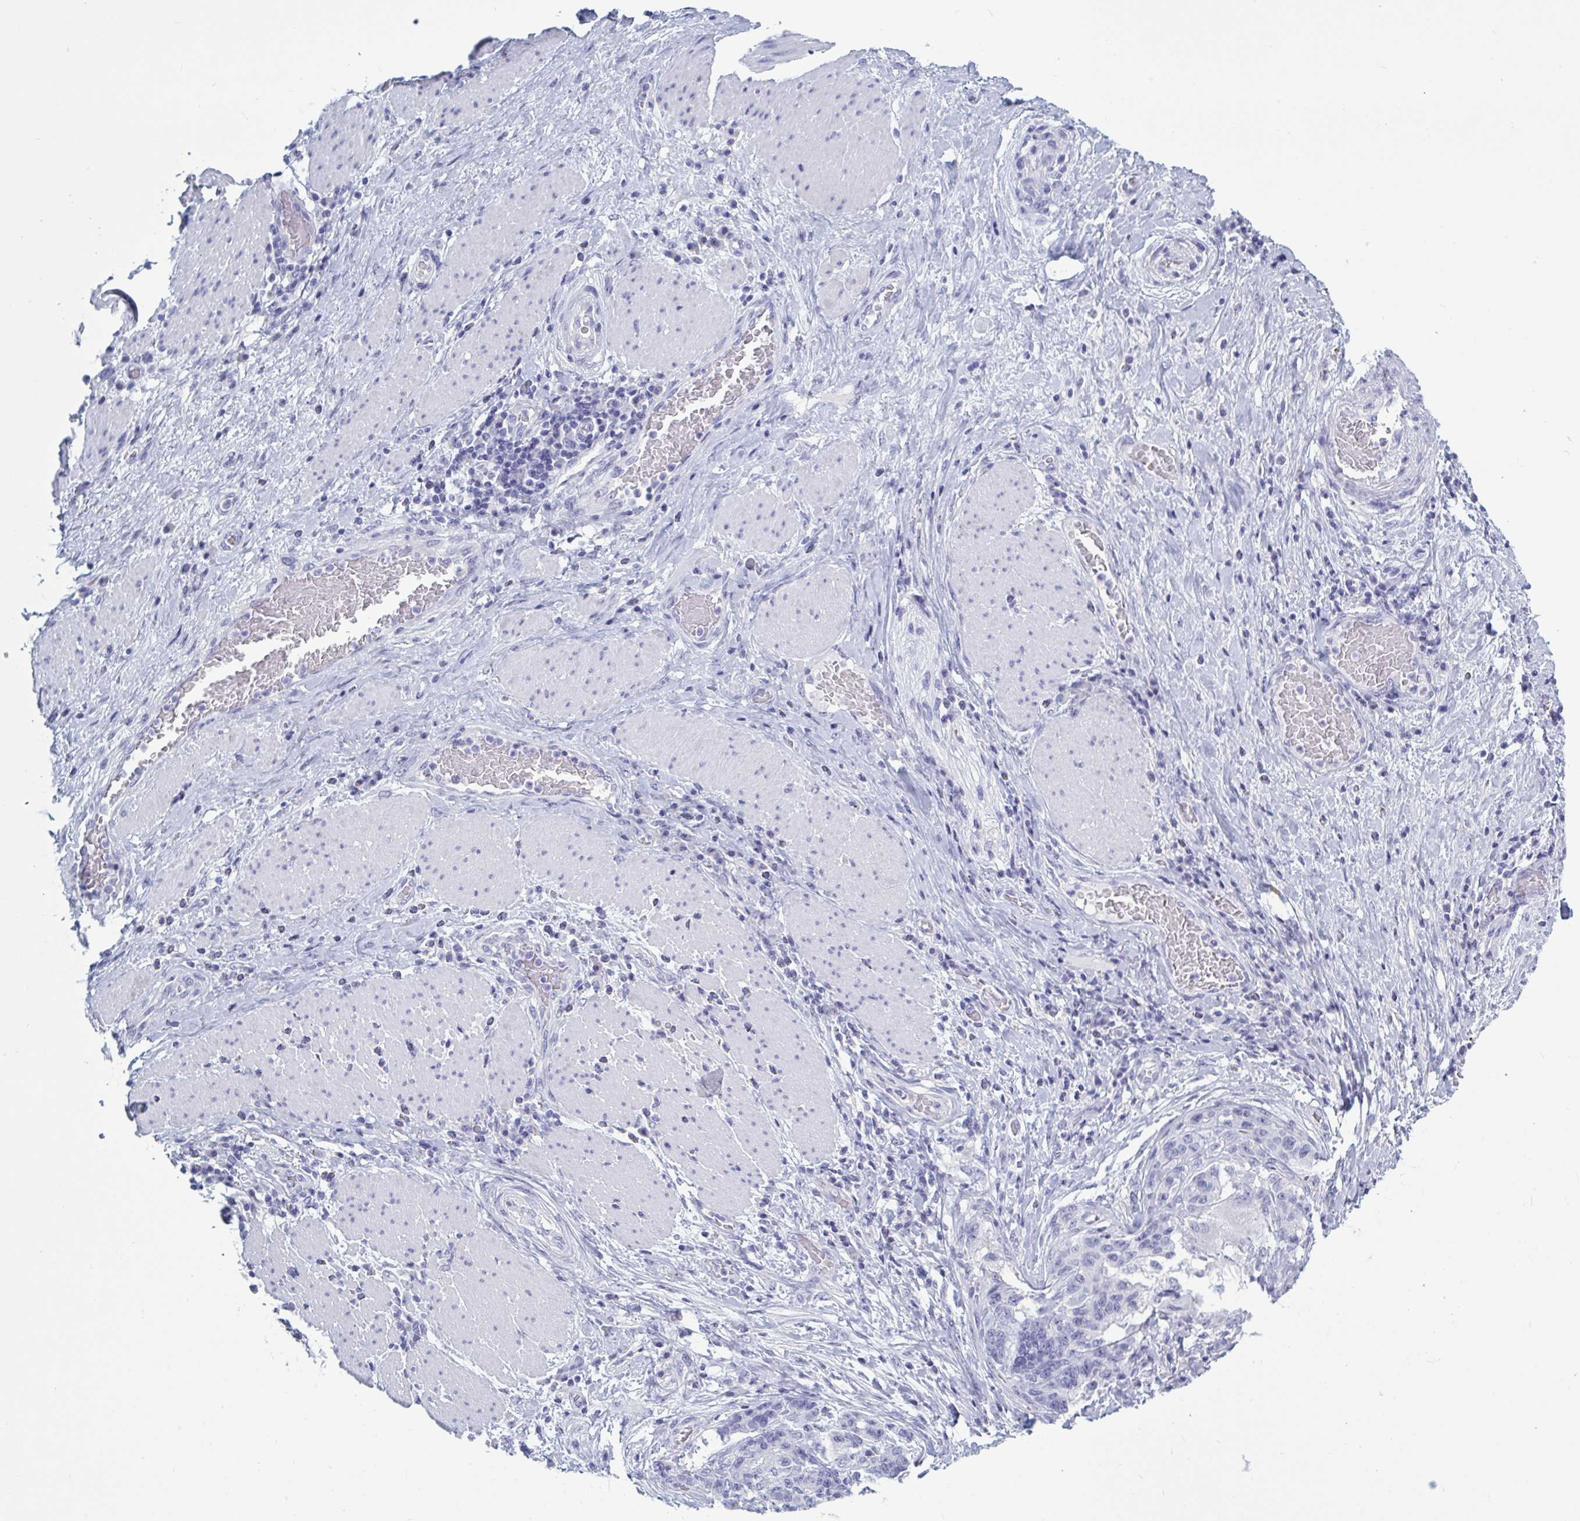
{"staining": {"intensity": "negative", "quantity": "none", "location": "none"}, "tissue": "stomach cancer", "cell_type": "Tumor cells", "image_type": "cancer", "snomed": [{"axis": "morphology", "description": "Normal tissue, NOS"}, {"axis": "morphology", "description": "Adenocarcinoma, NOS"}, {"axis": "topography", "description": "Stomach"}], "caption": "DAB immunohistochemical staining of adenocarcinoma (stomach) demonstrates no significant staining in tumor cells.", "gene": "NDUFC2", "patient": {"sex": "female", "age": 64}}